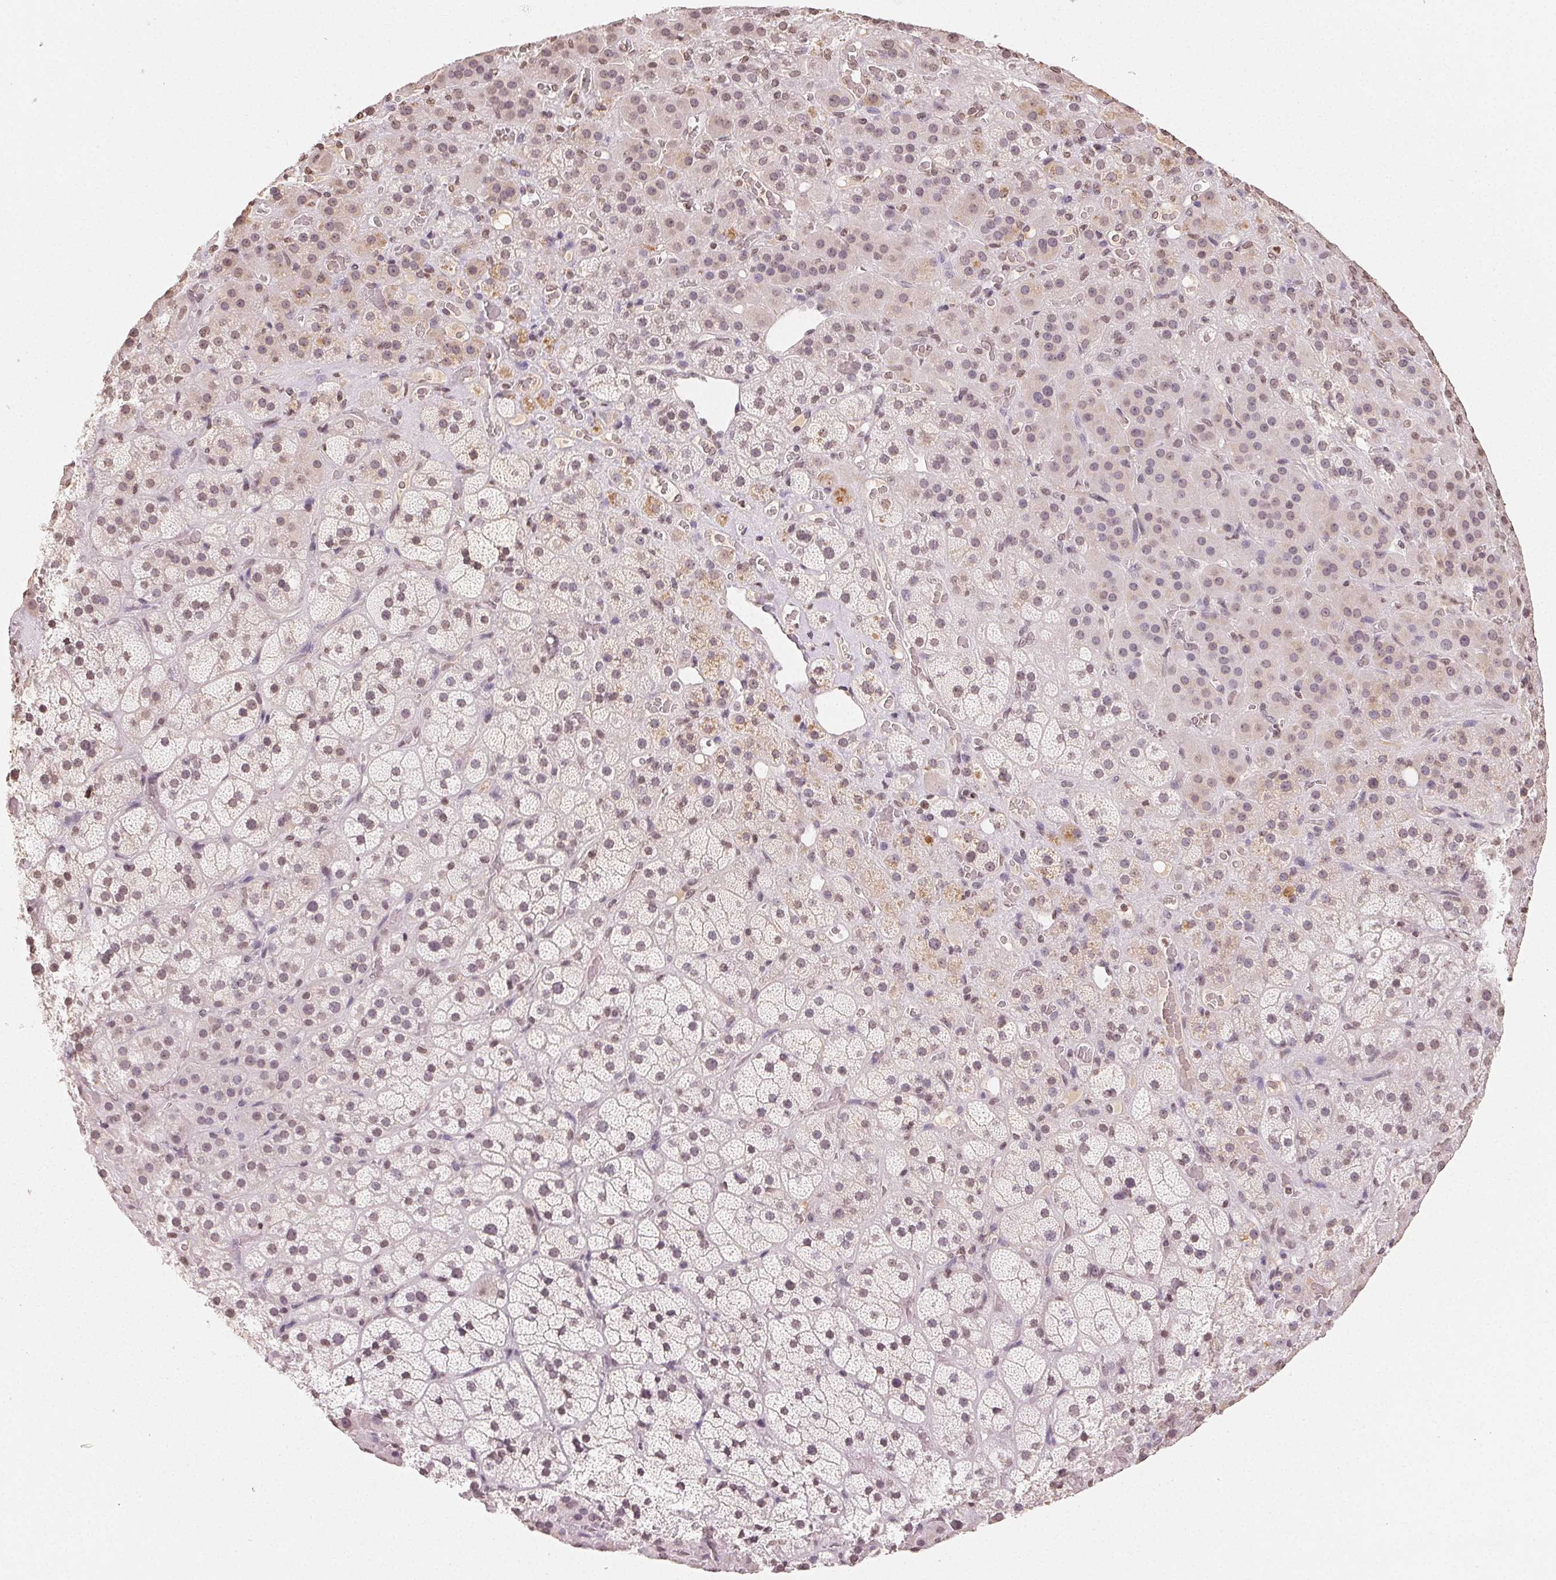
{"staining": {"intensity": "weak", "quantity": "25%-75%", "location": "cytoplasmic/membranous,nuclear"}, "tissue": "adrenal gland", "cell_type": "Glandular cells", "image_type": "normal", "snomed": [{"axis": "morphology", "description": "Normal tissue, NOS"}, {"axis": "topography", "description": "Adrenal gland"}], "caption": "DAB (3,3'-diaminobenzidine) immunohistochemical staining of normal adrenal gland shows weak cytoplasmic/membranous,nuclear protein staining in about 25%-75% of glandular cells.", "gene": "TBP", "patient": {"sex": "male", "age": 57}}